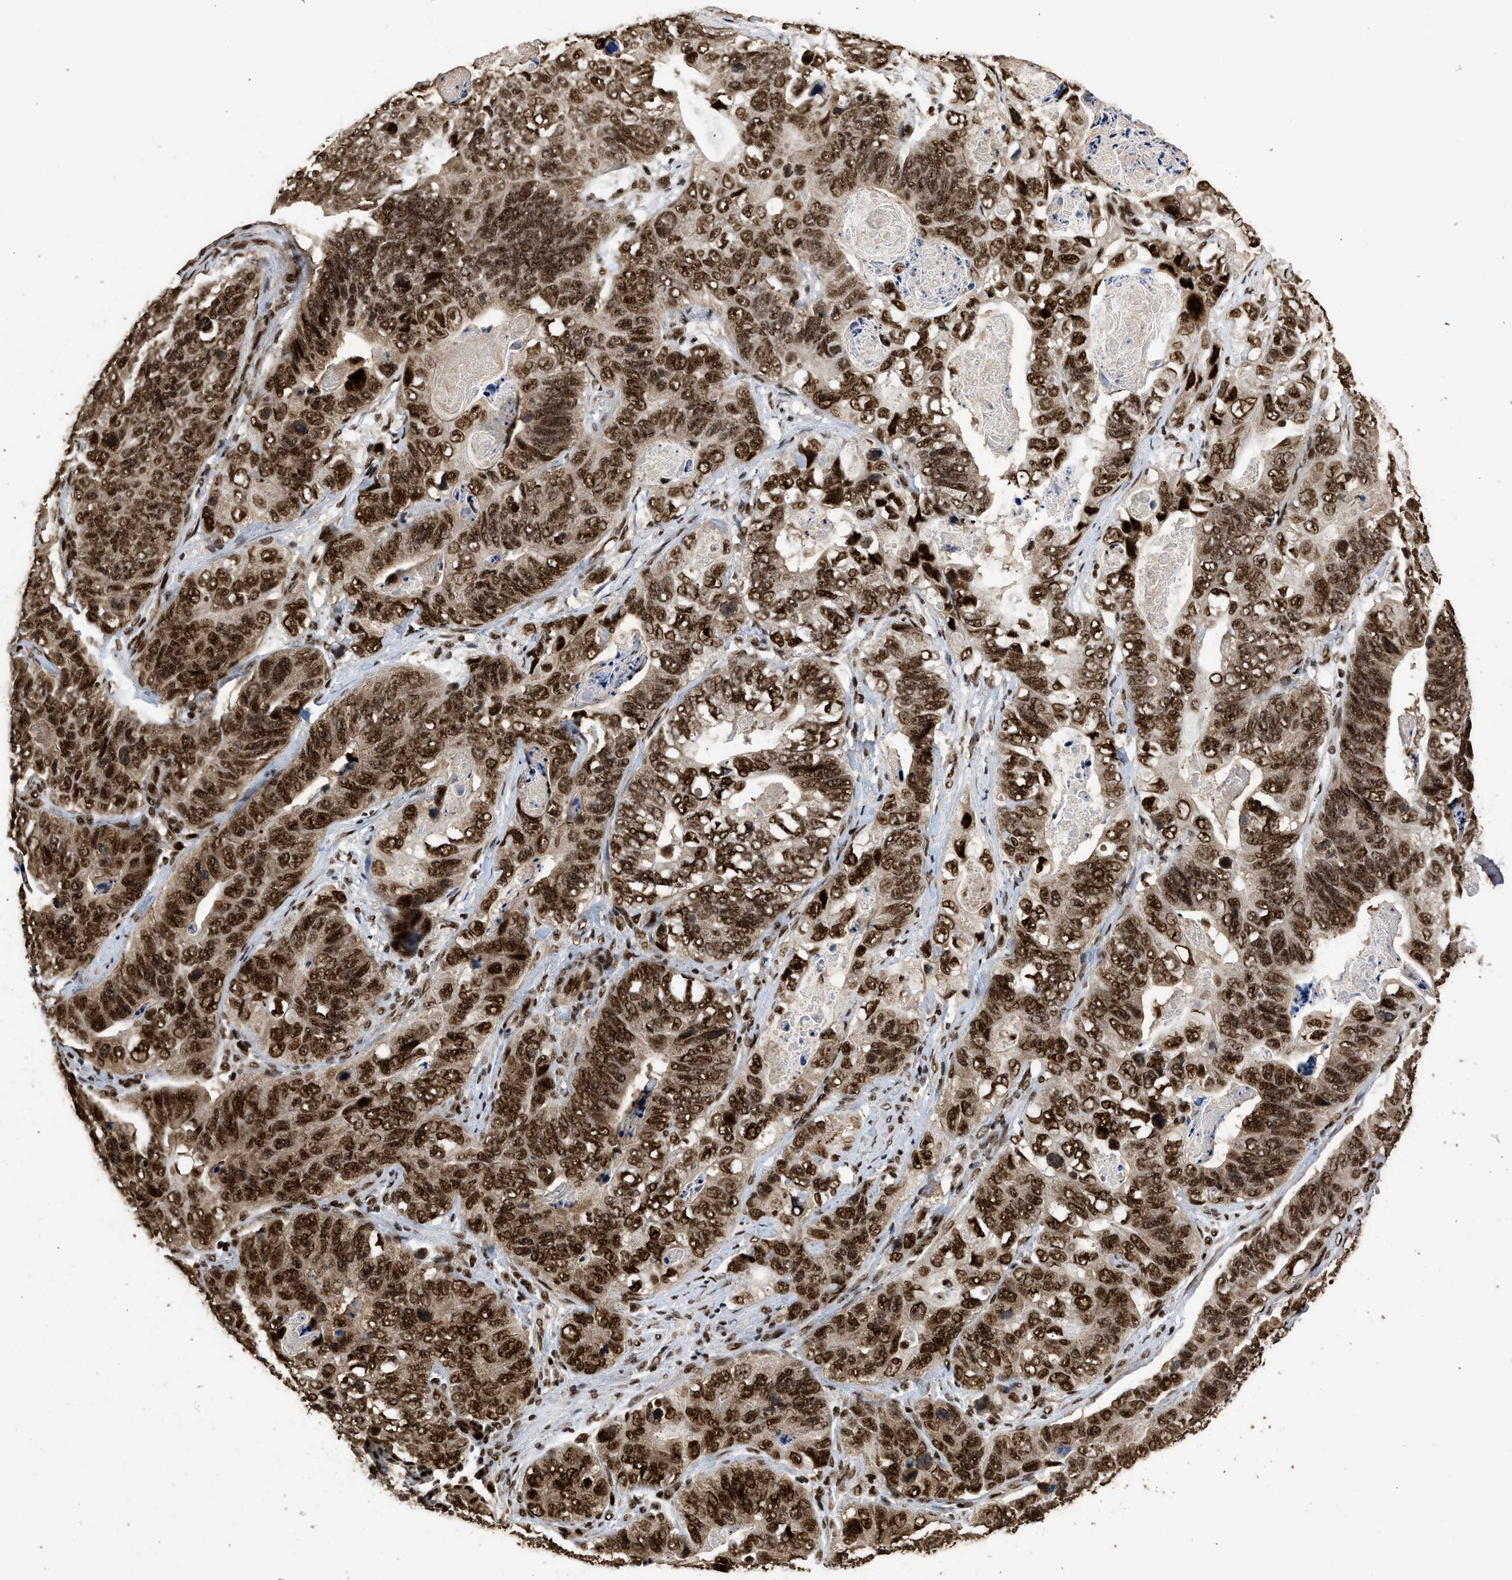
{"staining": {"intensity": "strong", "quantity": ">75%", "location": "cytoplasmic/membranous,nuclear"}, "tissue": "stomach cancer", "cell_type": "Tumor cells", "image_type": "cancer", "snomed": [{"axis": "morphology", "description": "Adenocarcinoma, NOS"}, {"axis": "topography", "description": "Stomach"}], "caption": "Immunohistochemical staining of stomach cancer (adenocarcinoma) reveals strong cytoplasmic/membranous and nuclear protein positivity in about >75% of tumor cells.", "gene": "PPP4R3B", "patient": {"sex": "female", "age": 89}}